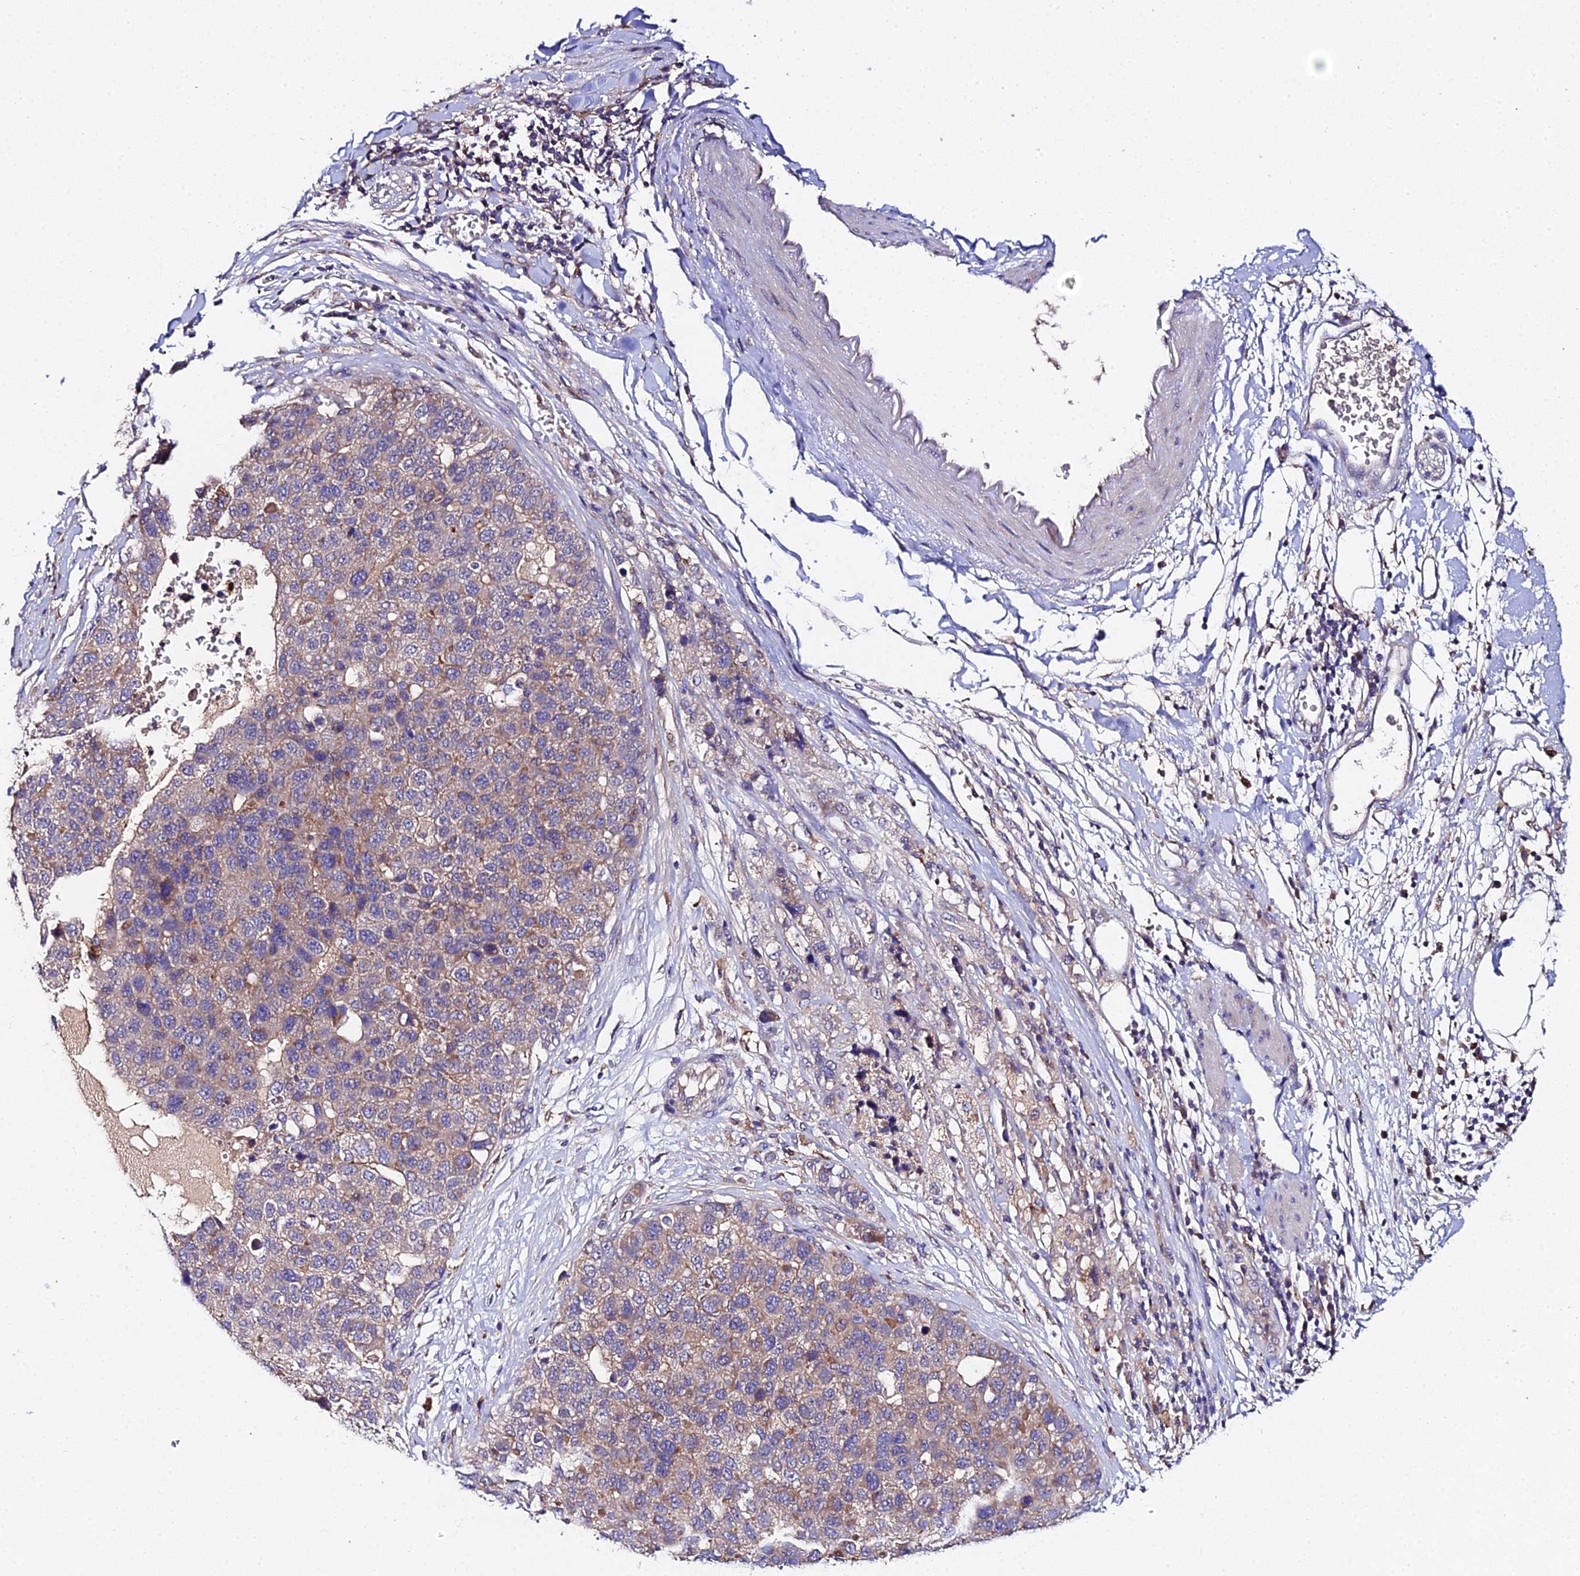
{"staining": {"intensity": "weak", "quantity": ">75%", "location": "cytoplasmic/membranous"}, "tissue": "pancreatic cancer", "cell_type": "Tumor cells", "image_type": "cancer", "snomed": [{"axis": "morphology", "description": "Adenocarcinoma, NOS"}, {"axis": "topography", "description": "Pancreas"}], "caption": "Tumor cells exhibit weak cytoplasmic/membranous expression in approximately >75% of cells in pancreatic adenocarcinoma. Using DAB (brown) and hematoxylin (blue) stains, captured at high magnification using brightfield microscopy.", "gene": "ZBED8", "patient": {"sex": "female", "age": 61}}